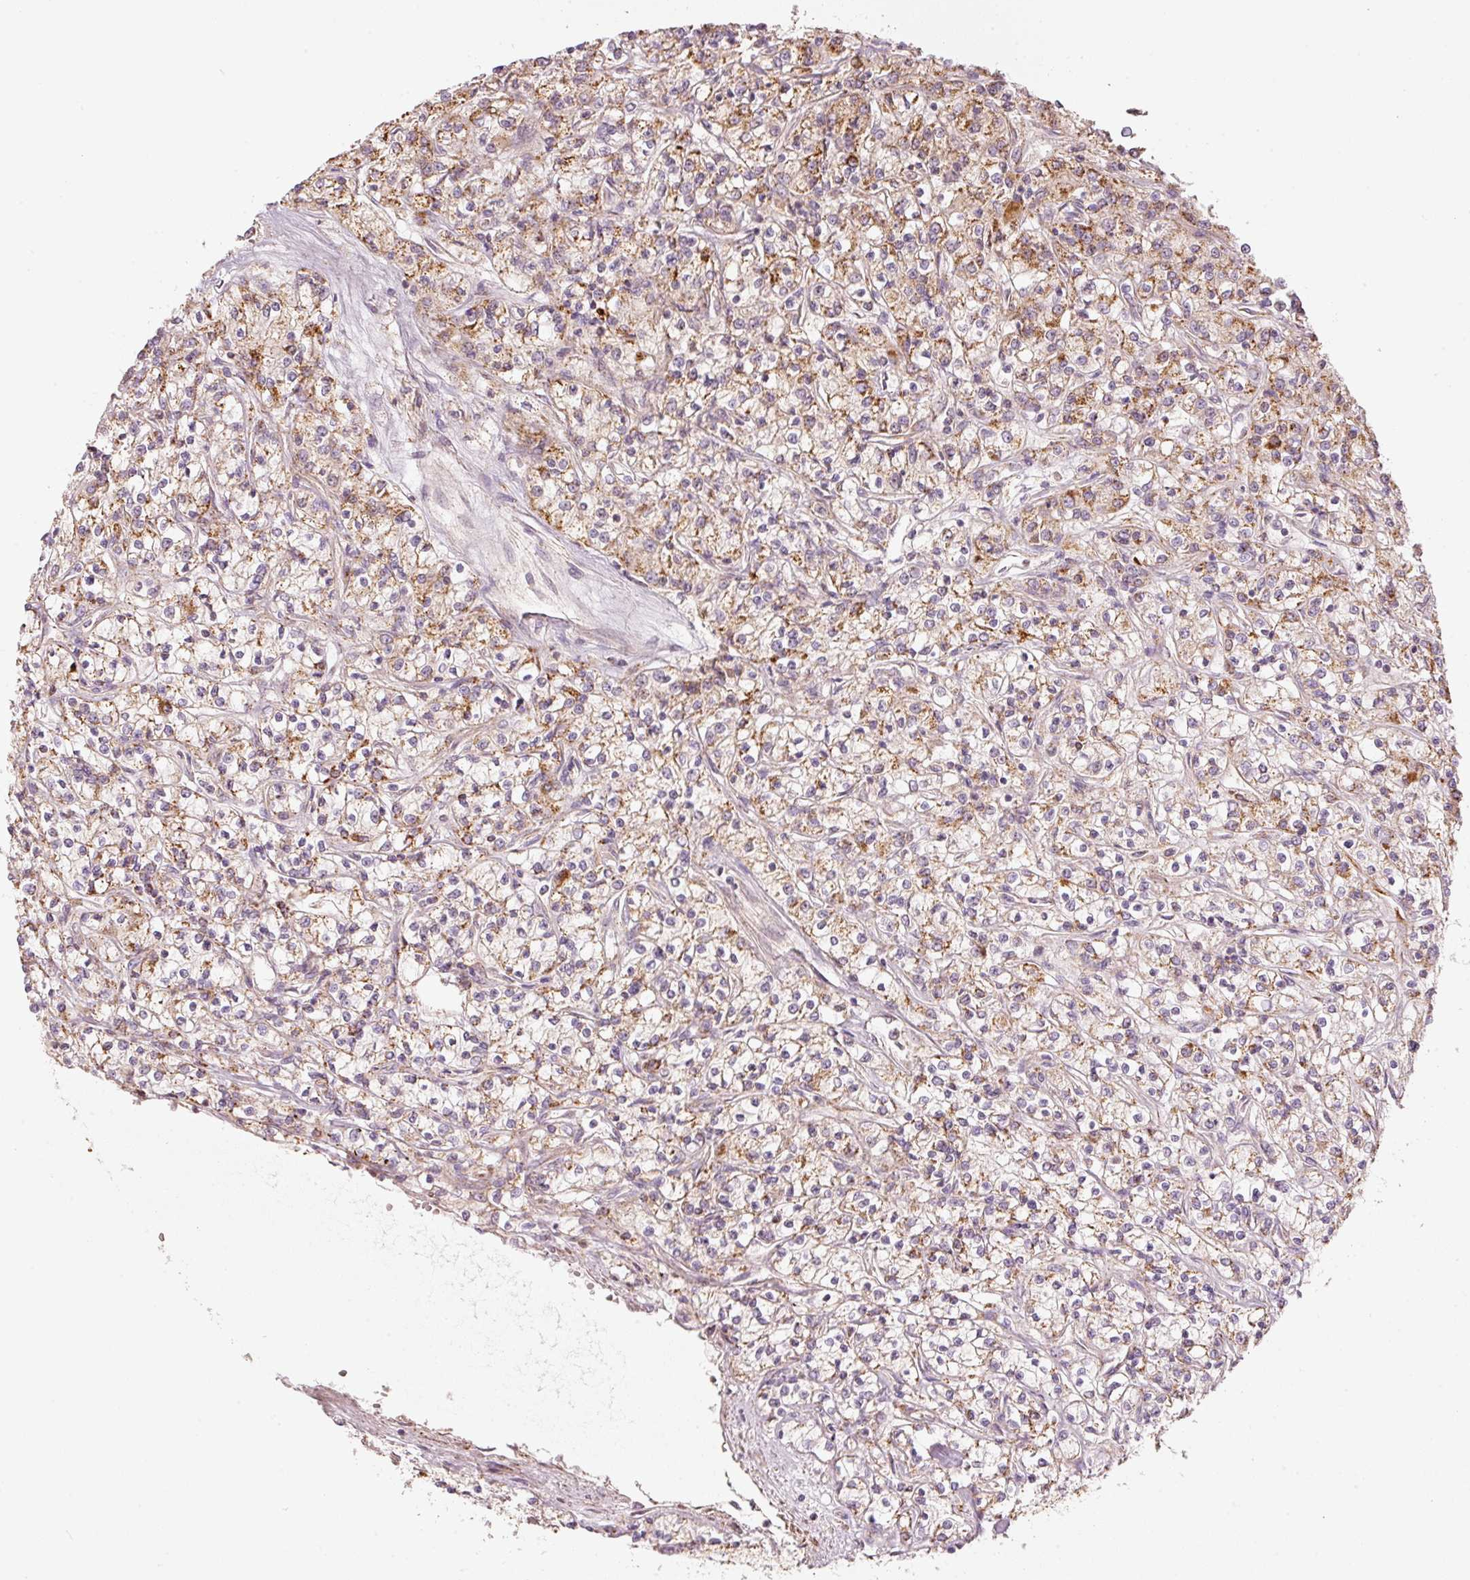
{"staining": {"intensity": "moderate", "quantity": "25%-75%", "location": "cytoplasmic/membranous"}, "tissue": "renal cancer", "cell_type": "Tumor cells", "image_type": "cancer", "snomed": [{"axis": "morphology", "description": "Adenocarcinoma, NOS"}, {"axis": "topography", "description": "Kidney"}], "caption": "Tumor cells show medium levels of moderate cytoplasmic/membranous positivity in approximately 25%-75% of cells in adenocarcinoma (renal).", "gene": "C17orf98", "patient": {"sex": "female", "age": 59}}